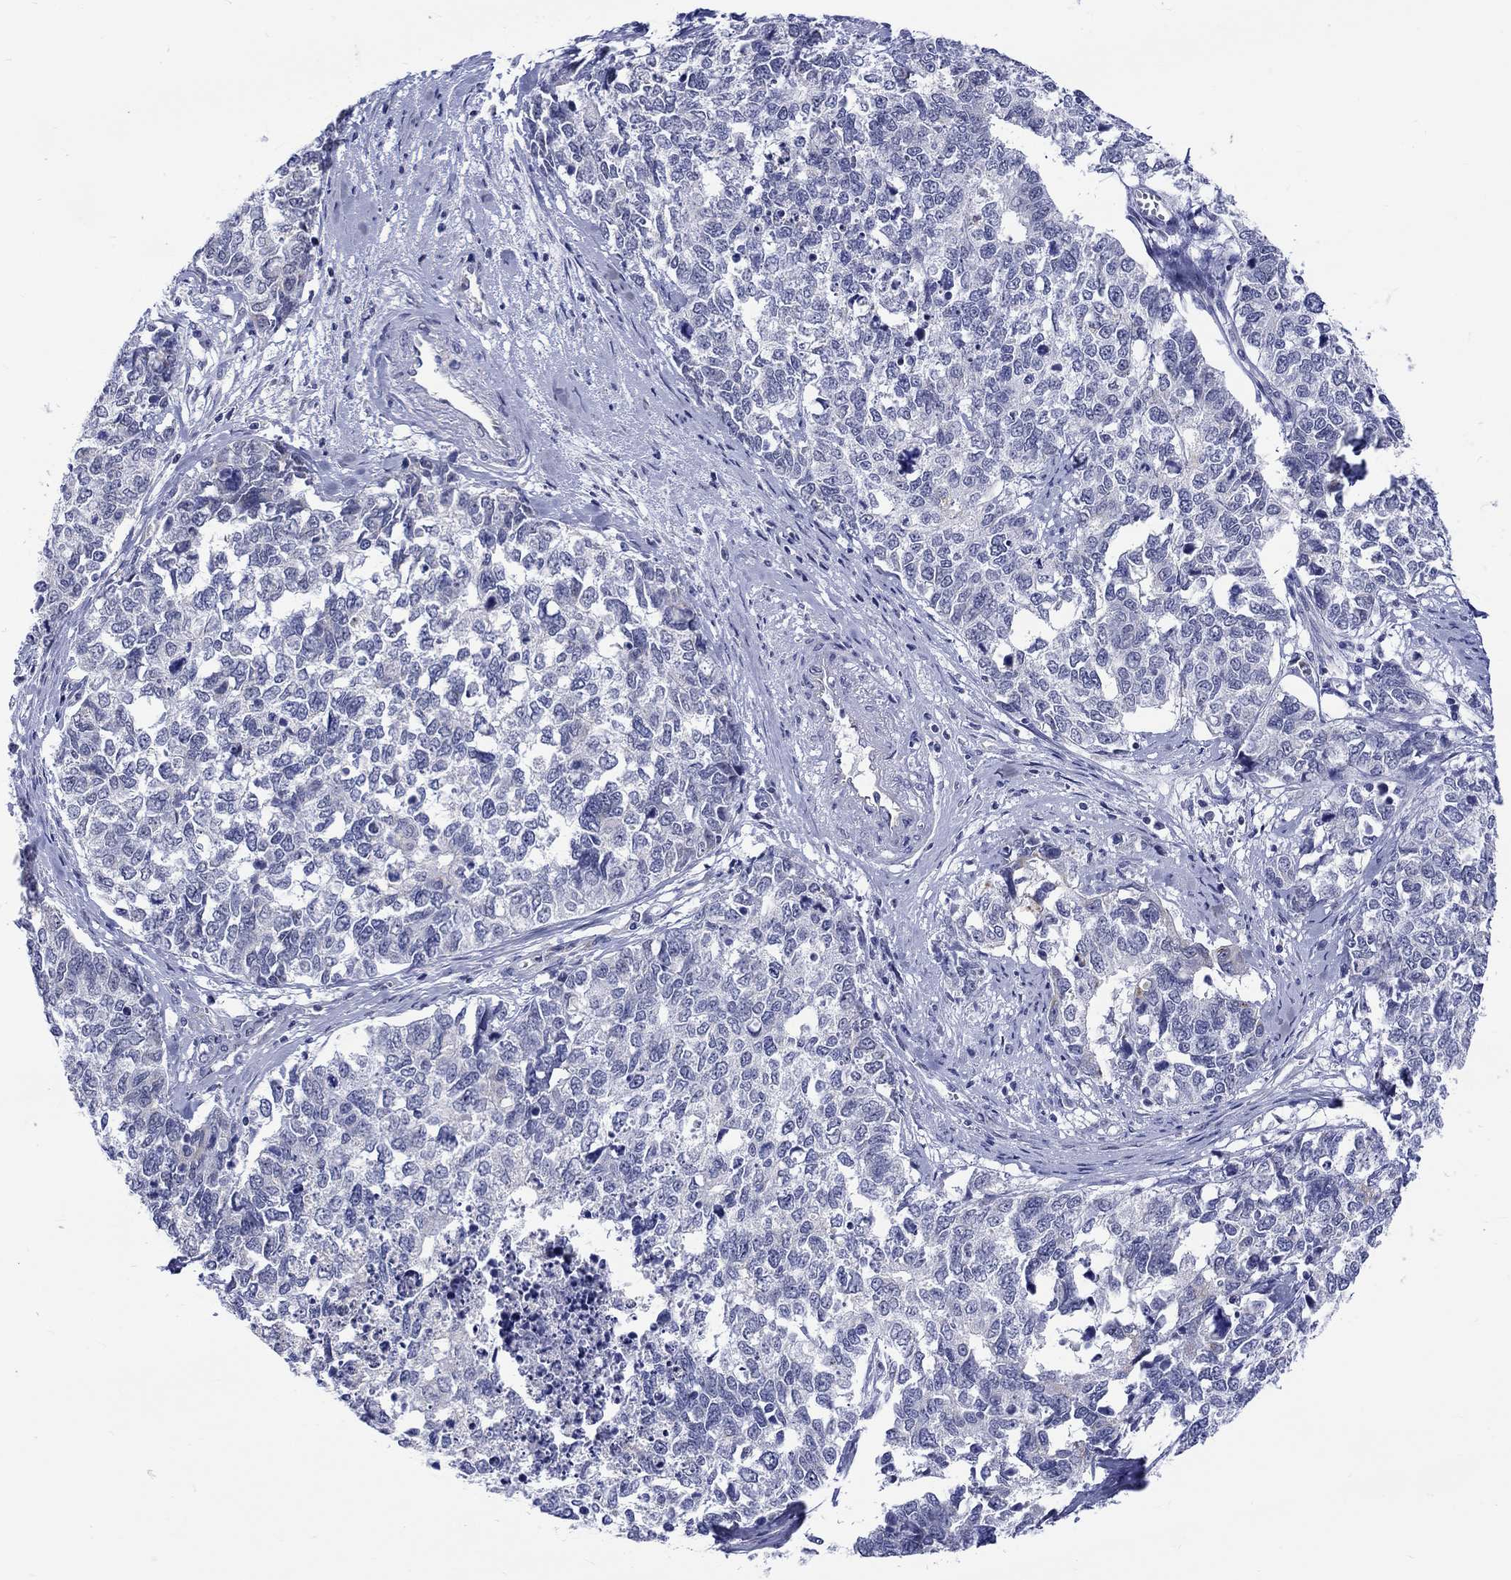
{"staining": {"intensity": "negative", "quantity": "none", "location": "none"}, "tissue": "cervical cancer", "cell_type": "Tumor cells", "image_type": "cancer", "snomed": [{"axis": "morphology", "description": "Squamous cell carcinoma, NOS"}, {"axis": "topography", "description": "Cervix"}], "caption": "Squamous cell carcinoma (cervical) was stained to show a protein in brown. There is no significant staining in tumor cells. Nuclei are stained in blue.", "gene": "ST6GALNAC1", "patient": {"sex": "female", "age": 63}}